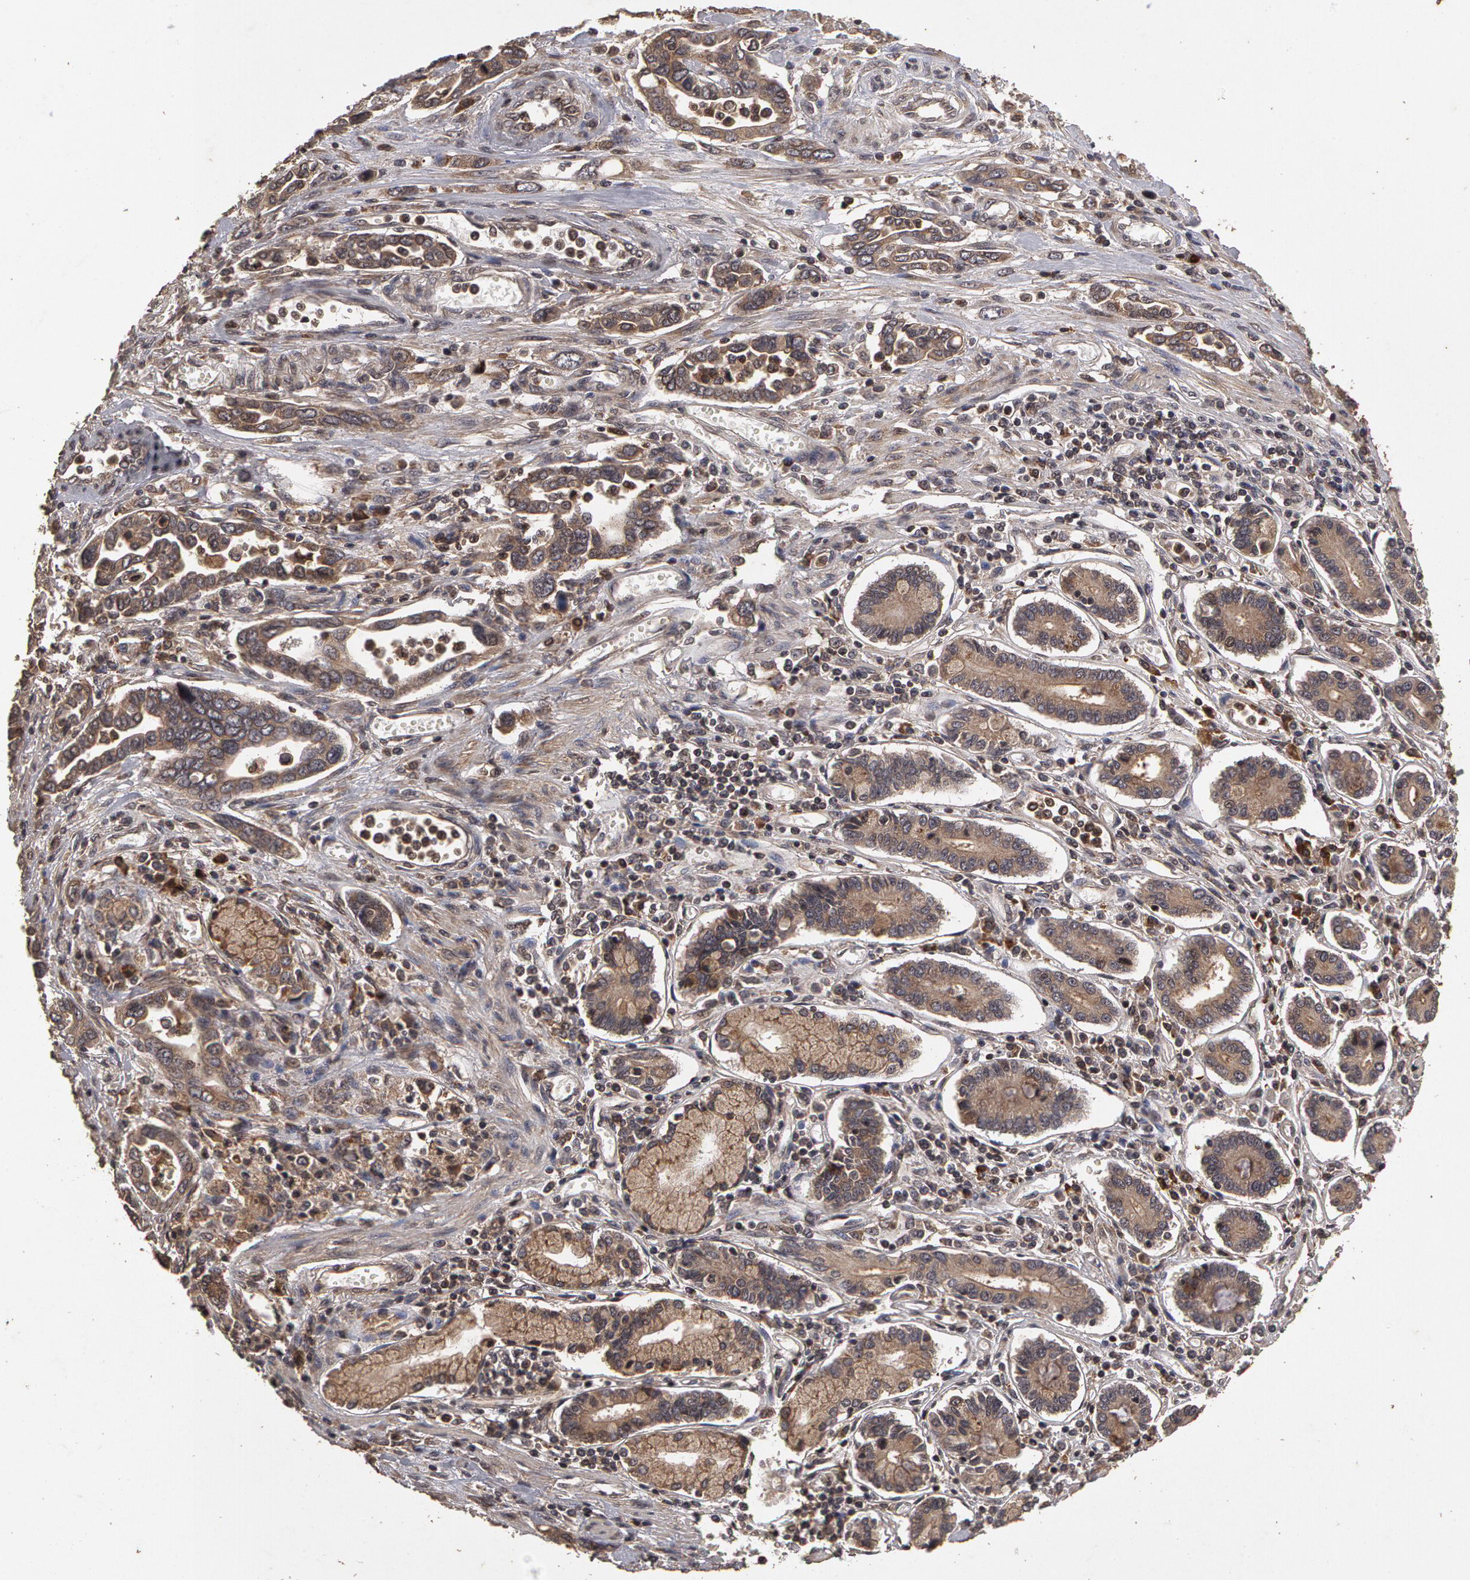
{"staining": {"intensity": "weak", "quantity": "25%-75%", "location": "cytoplasmic/membranous"}, "tissue": "pancreatic cancer", "cell_type": "Tumor cells", "image_type": "cancer", "snomed": [{"axis": "morphology", "description": "Adenocarcinoma, NOS"}, {"axis": "topography", "description": "Pancreas"}], "caption": "Immunohistochemical staining of human pancreatic cancer (adenocarcinoma) reveals low levels of weak cytoplasmic/membranous protein staining in about 25%-75% of tumor cells. (Stains: DAB in brown, nuclei in blue, Microscopy: brightfield microscopy at high magnification).", "gene": "CALR", "patient": {"sex": "female", "age": 57}}